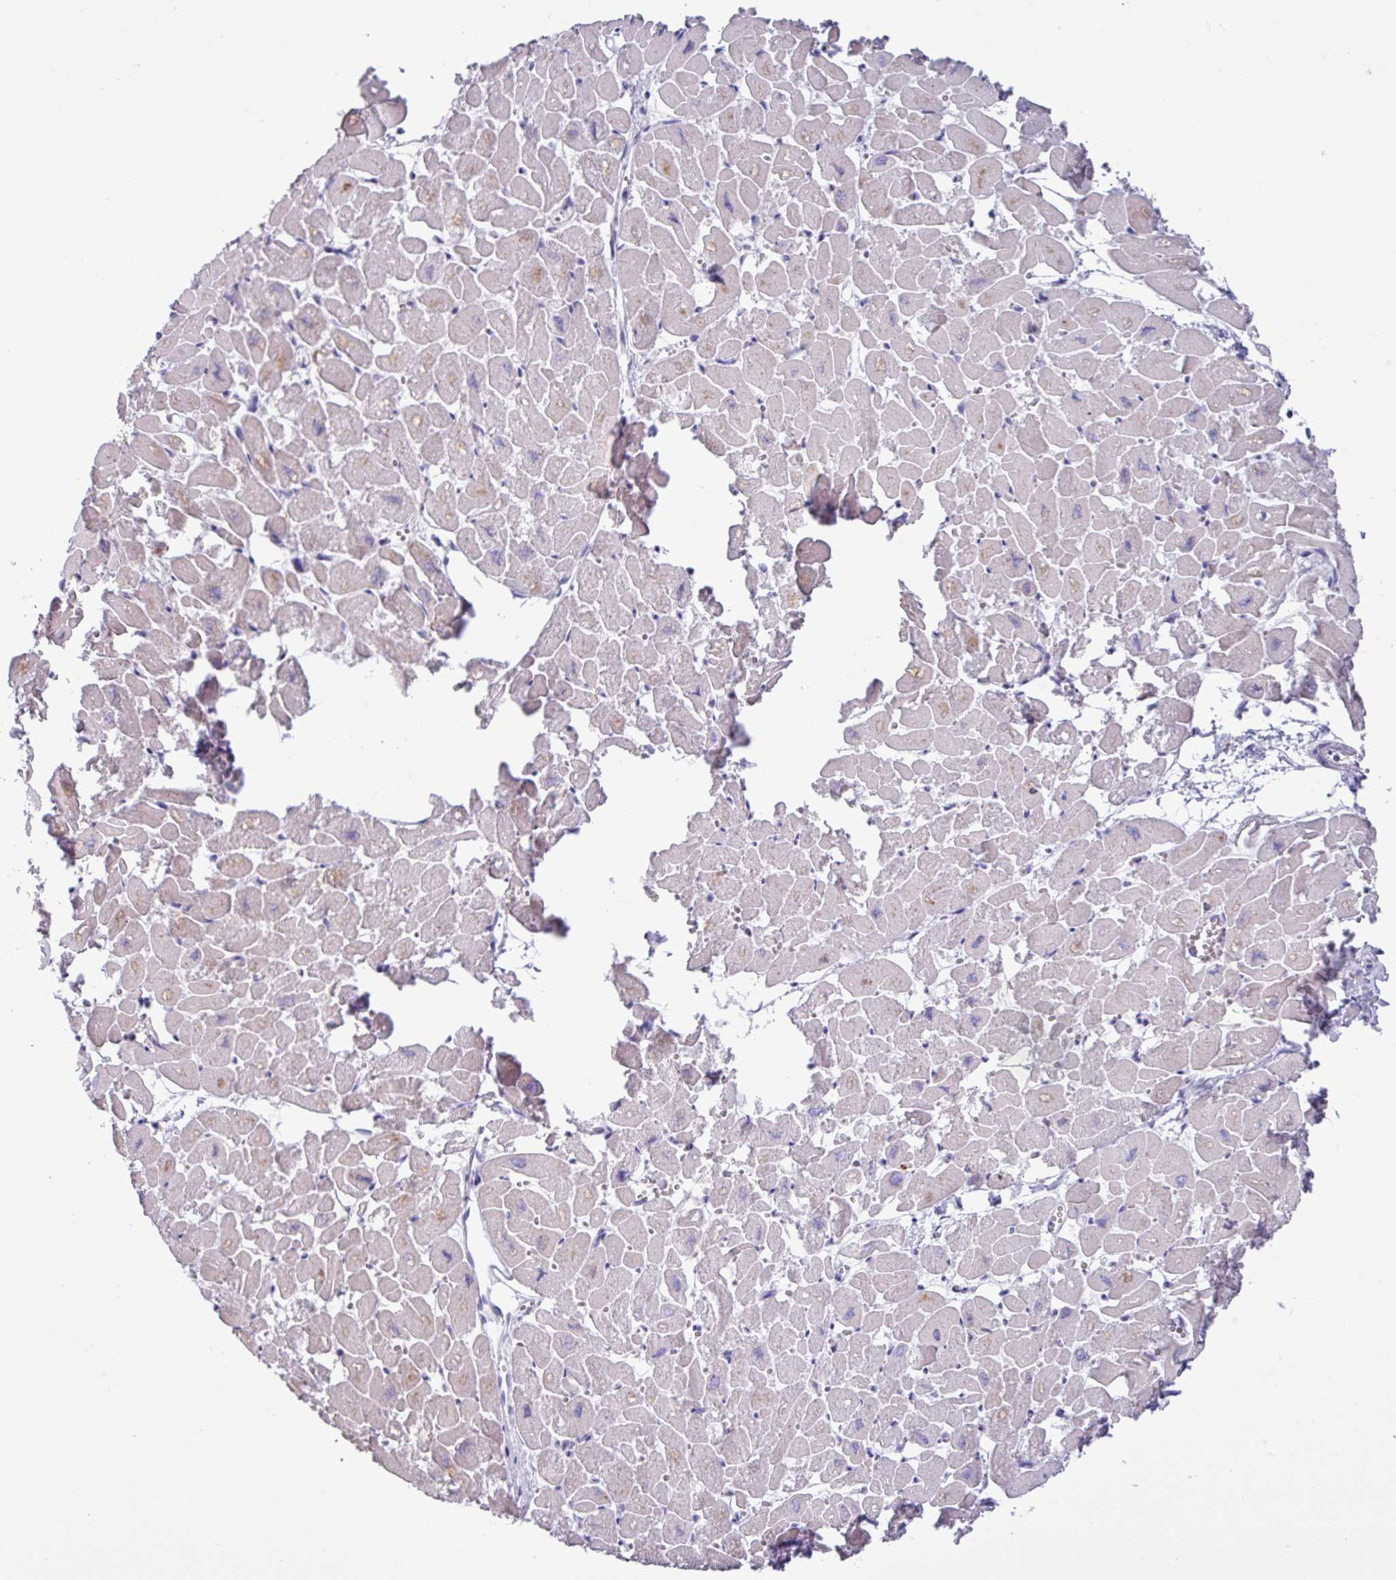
{"staining": {"intensity": "weak", "quantity": "<25%", "location": "cytoplasmic/membranous,nuclear"}, "tissue": "heart muscle", "cell_type": "Cardiomyocytes", "image_type": "normal", "snomed": [{"axis": "morphology", "description": "Normal tissue, NOS"}, {"axis": "topography", "description": "Heart"}], "caption": "This is an immunohistochemistry micrograph of normal heart muscle. There is no expression in cardiomyocytes.", "gene": "AMIGO2", "patient": {"sex": "male", "age": 54}}